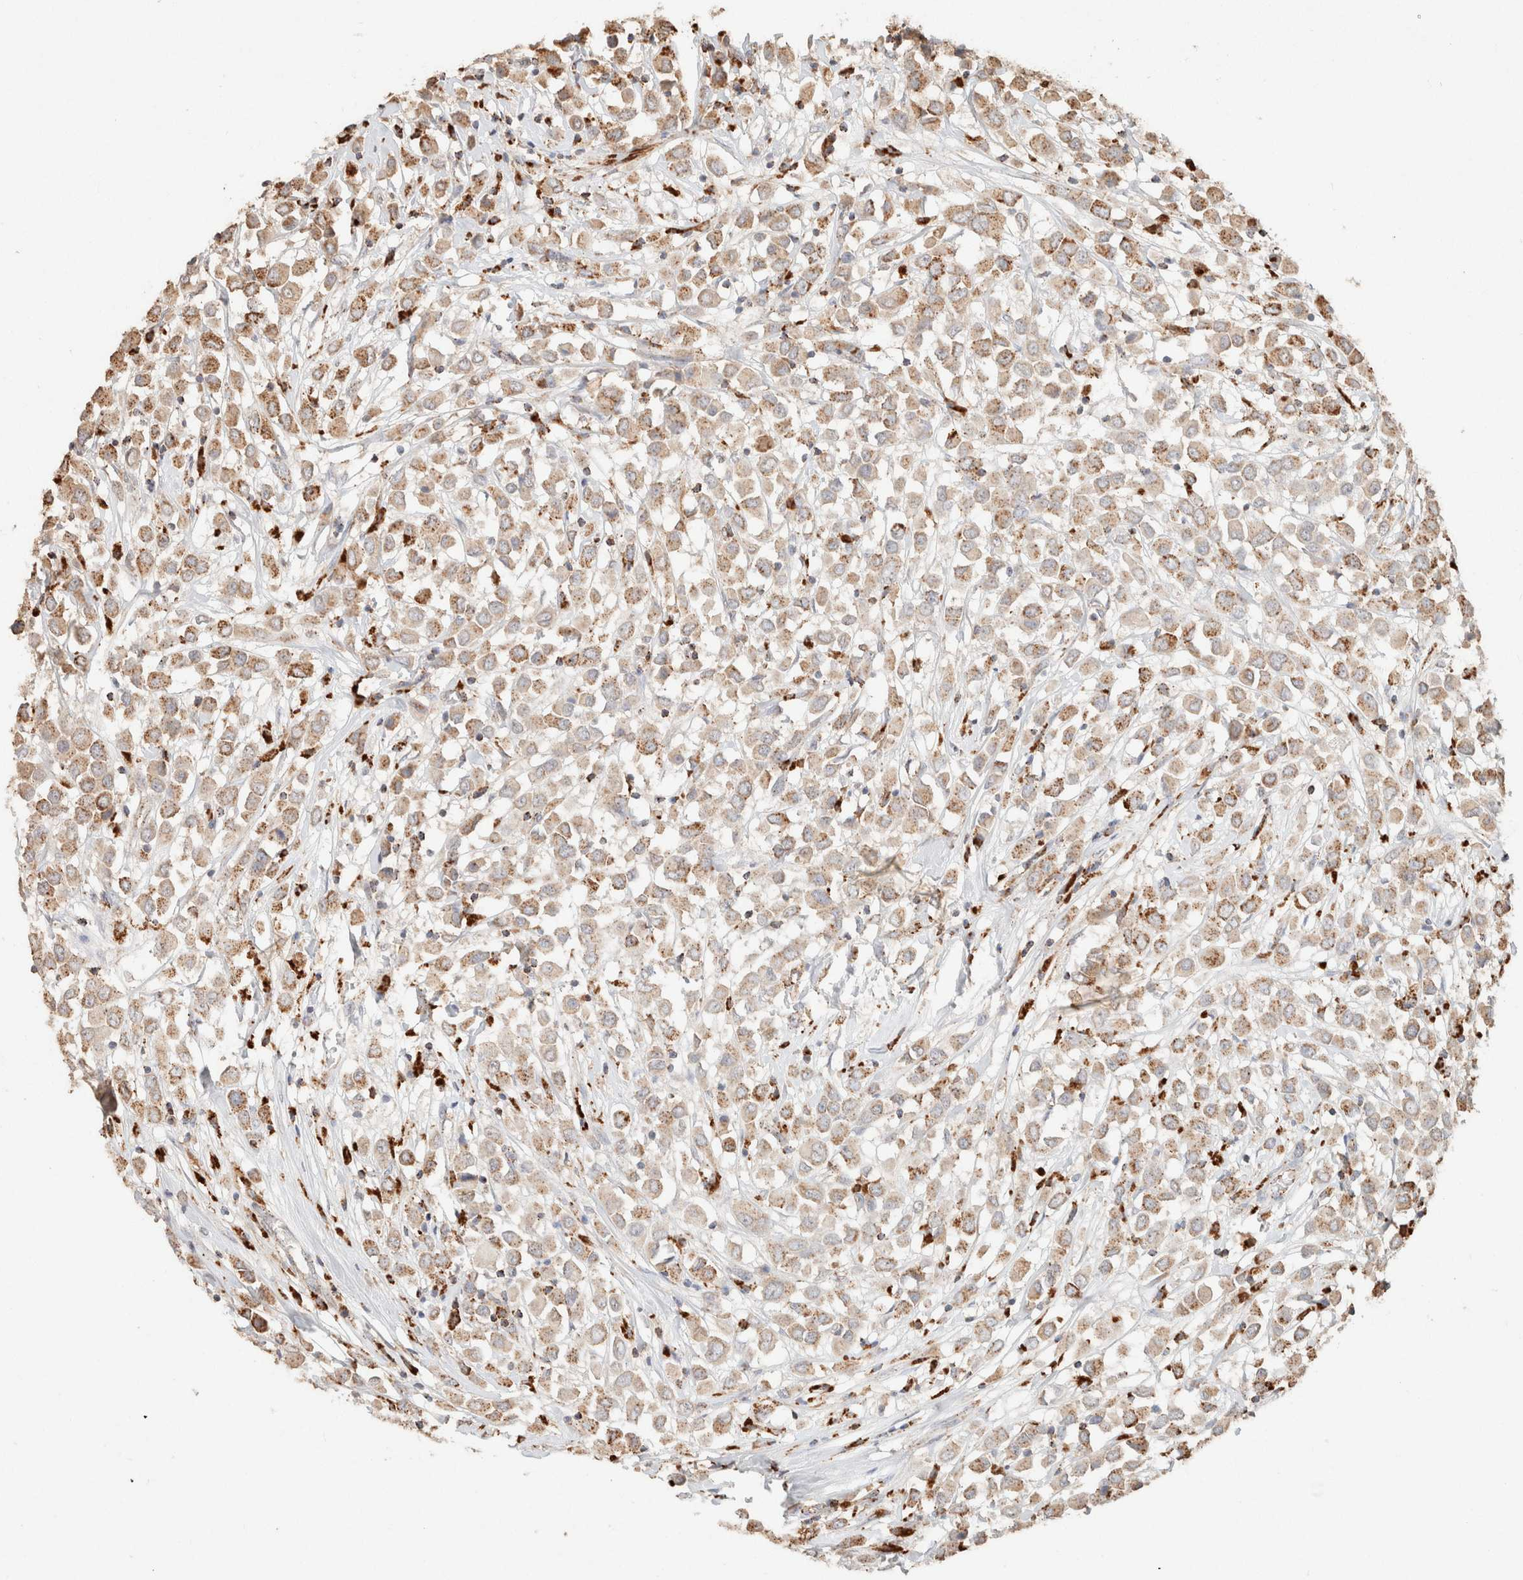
{"staining": {"intensity": "moderate", "quantity": "25%-75%", "location": "cytoplasmic/membranous"}, "tissue": "breast cancer", "cell_type": "Tumor cells", "image_type": "cancer", "snomed": [{"axis": "morphology", "description": "Duct carcinoma"}, {"axis": "topography", "description": "Breast"}], "caption": "The image displays a brown stain indicating the presence of a protein in the cytoplasmic/membranous of tumor cells in breast cancer (infiltrating ductal carcinoma). The staining was performed using DAB (3,3'-diaminobenzidine) to visualize the protein expression in brown, while the nuclei were stained in blue with hematoxylin (Magnification: 20x).", "gene": "CTSC", "patient": {"sex": "female", "age": 61}}